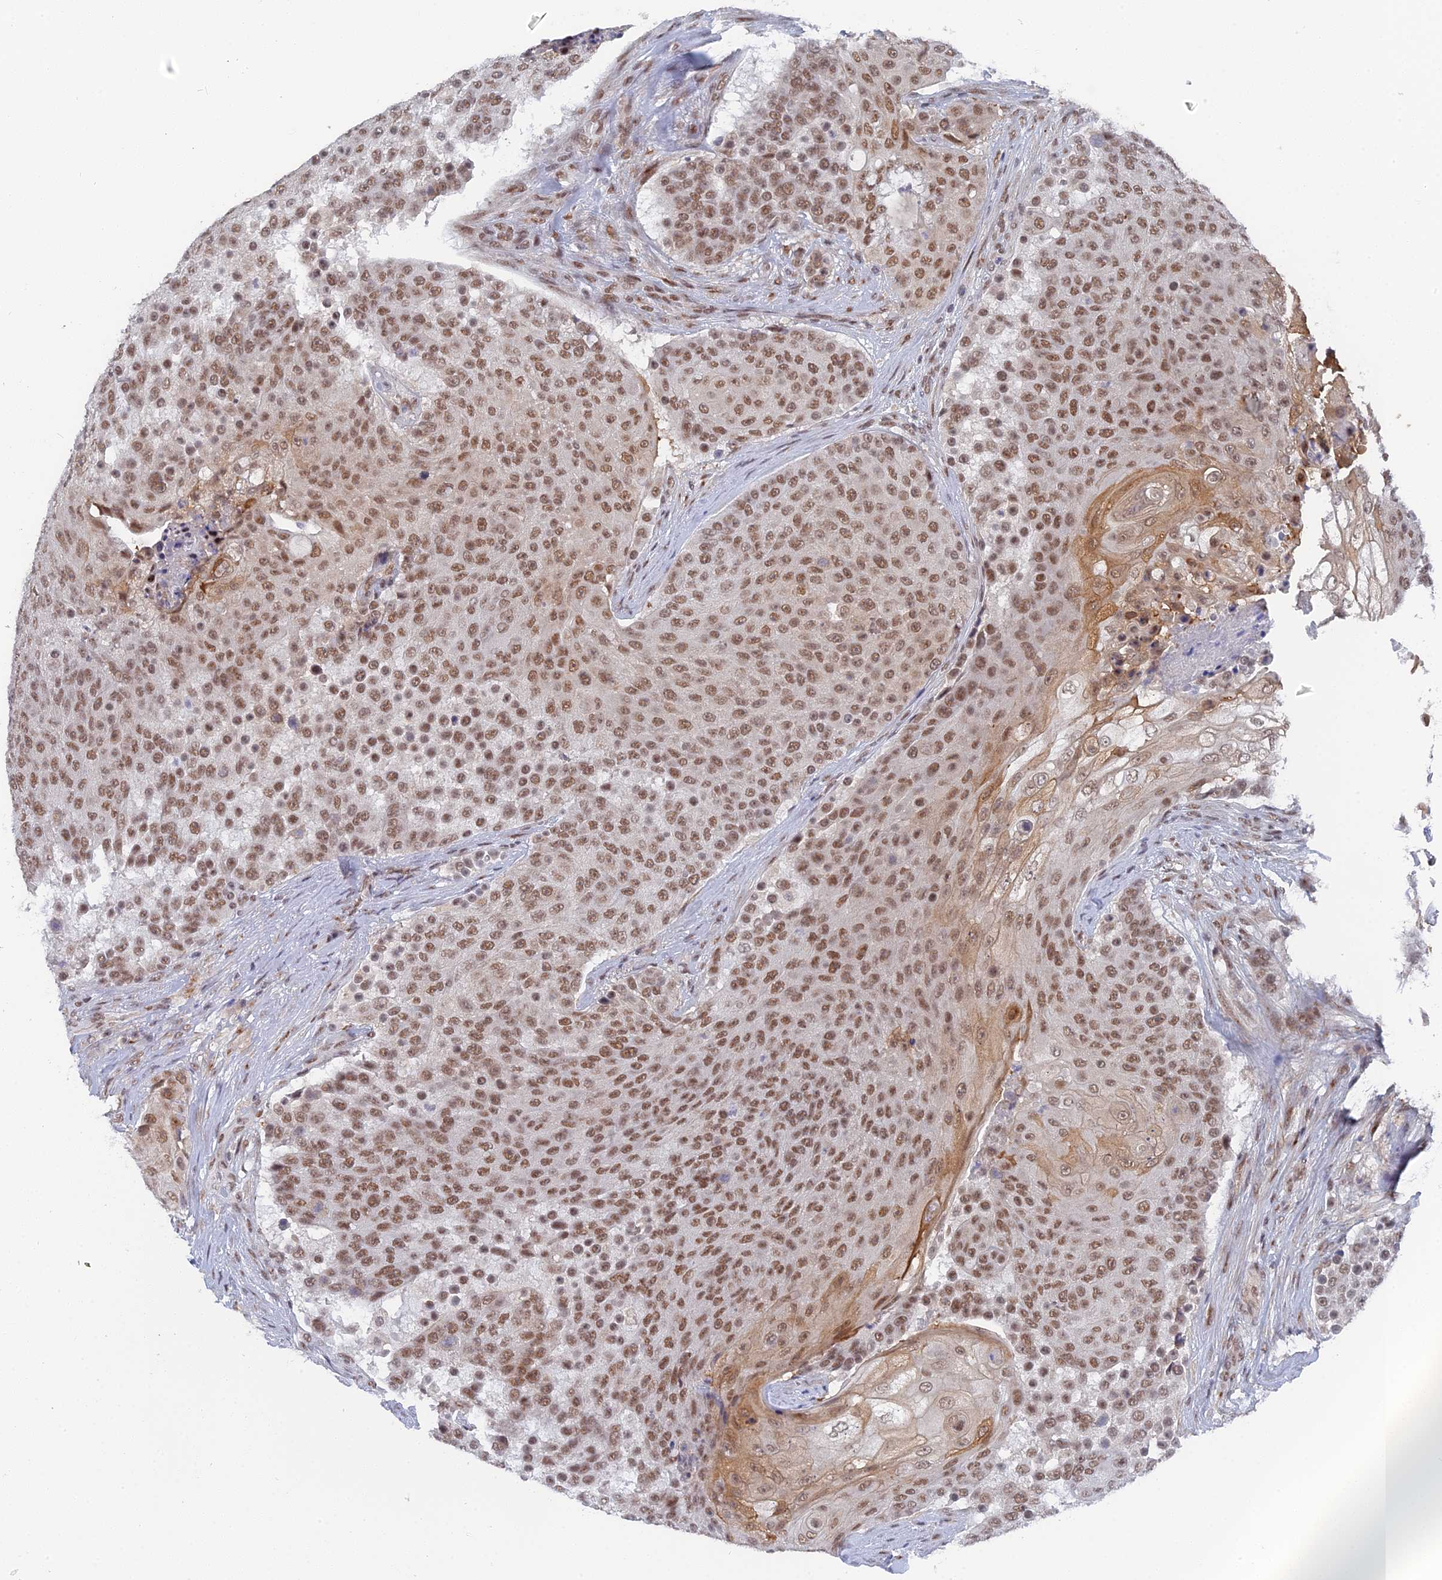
{"staining": {"intensity": "moderate", "quantity": ">75%", "location": "nuclear"}, "tissue": "urothelial cancer", "cell_type": "Tumor cells", "image_type": "cancer", "snomed": [{"axis": "morphology", "description": "Urothelial carcinoma, High grade"}, {"axis": "topography", "description": "Urinary bladder"}], "caption": "Immunohistochemistry staining of high-grade urothelial carcinoma, which displays medium levels of moderate nuclear expression in approximately >75% of tumor cells indicating moderate nuclear protein positivity. The staining was performed using DAB (3,3'-diaminobenzidine) (brown) for protein detection and nuclei were counterstained in hematoxylin (blue).", "gene": "CCDC85A", "patient": {"sex": "female", "age": 63}}